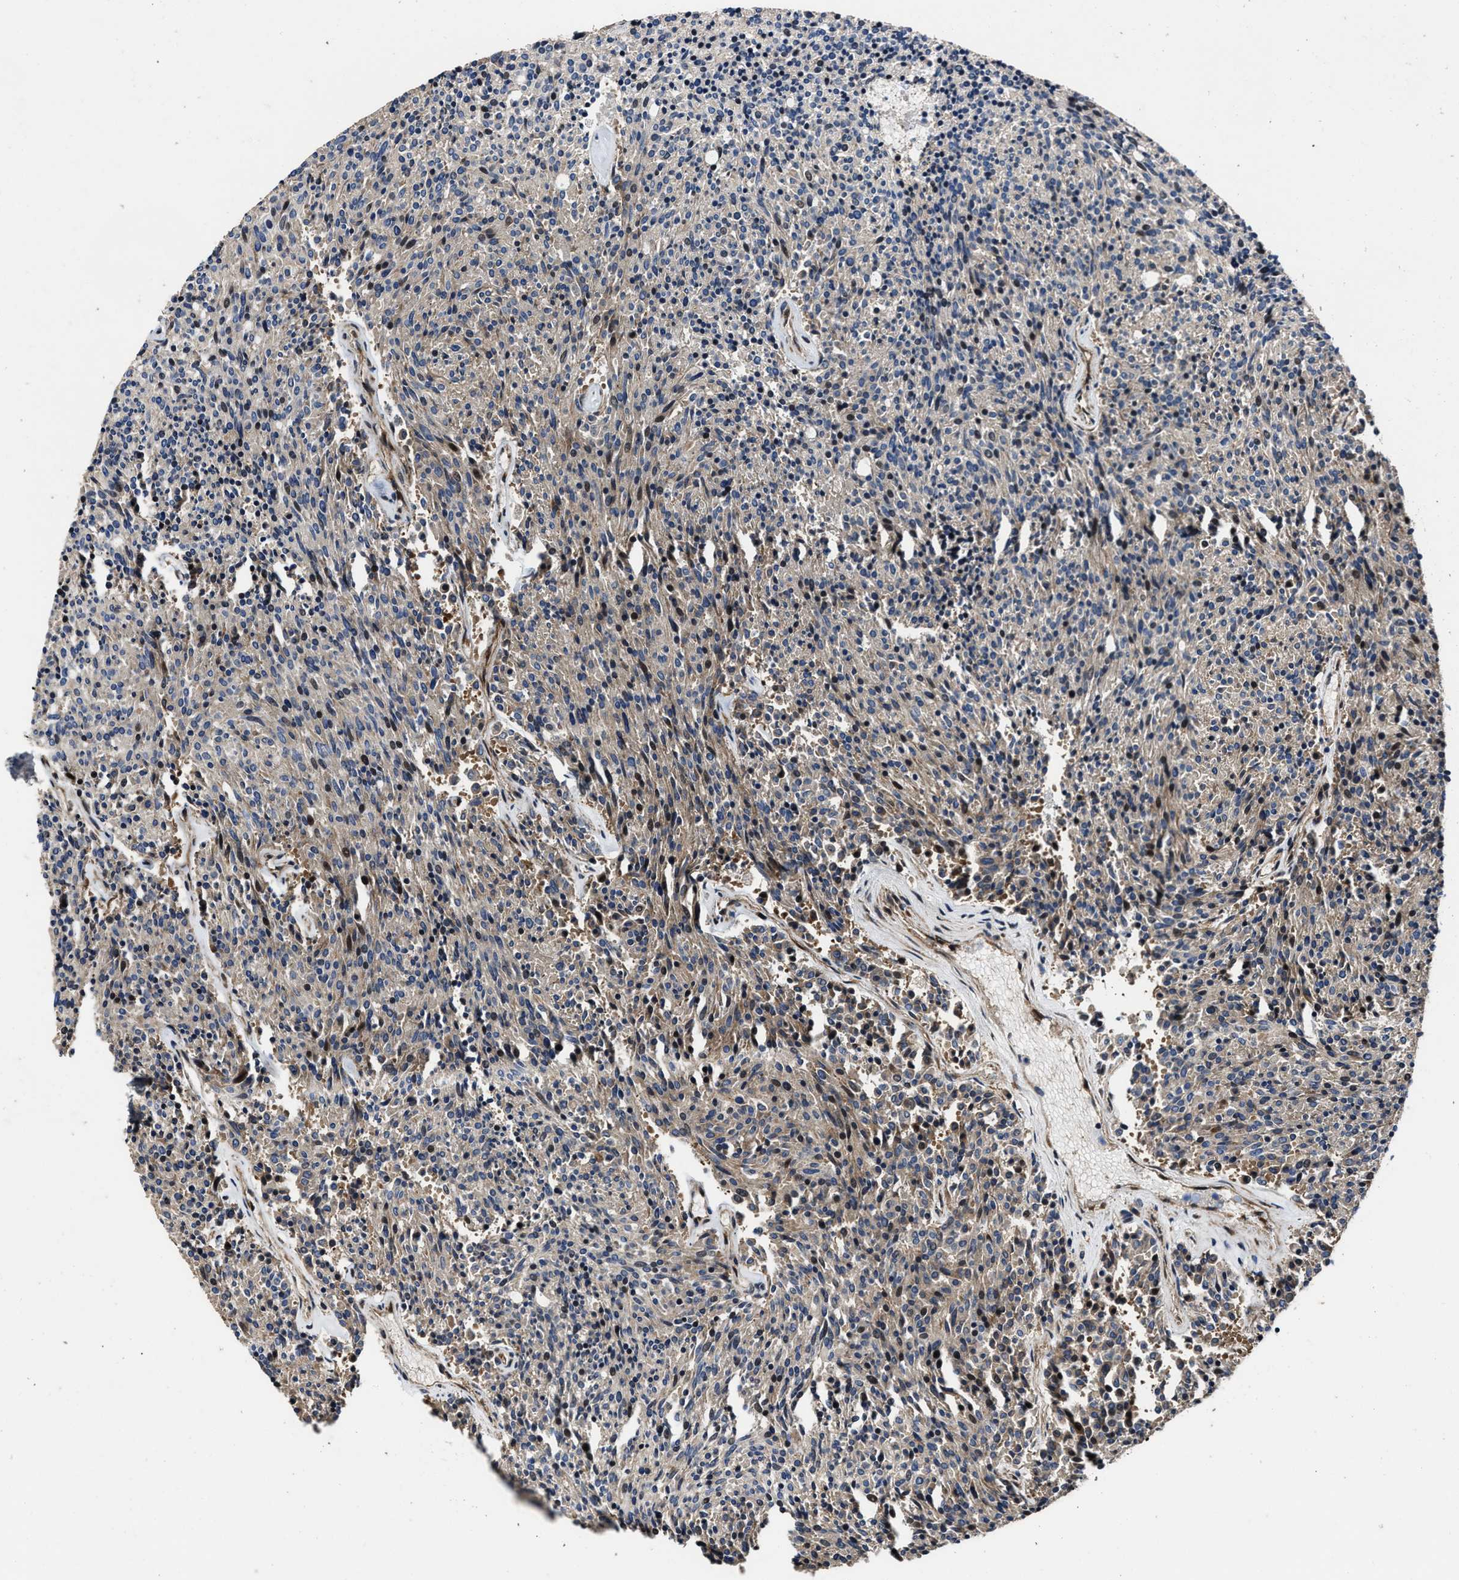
{"staining": {"intensity": "weak", "quantity": "25%-75%", "location": "cytoplasmic/membranous"}, "tissue": "carcinoid", "cell_type": "Tumor cells", "image_type": "cancer", "snomed": [{"axis": "morphology", "description": "Carcinoid, malignant, NOS"}, {"axis": "topography", "description": "Pancreas"}], "caption": "Carcinoid stained for a protein reveals weak cytoplasmic/membranous positivity in tumor cells. Immunohistochemistry stains the protein in brown and the nuclei are stained blue.", "gene": "PTAR1", "patient": {"sex": "female", "age": 54}}